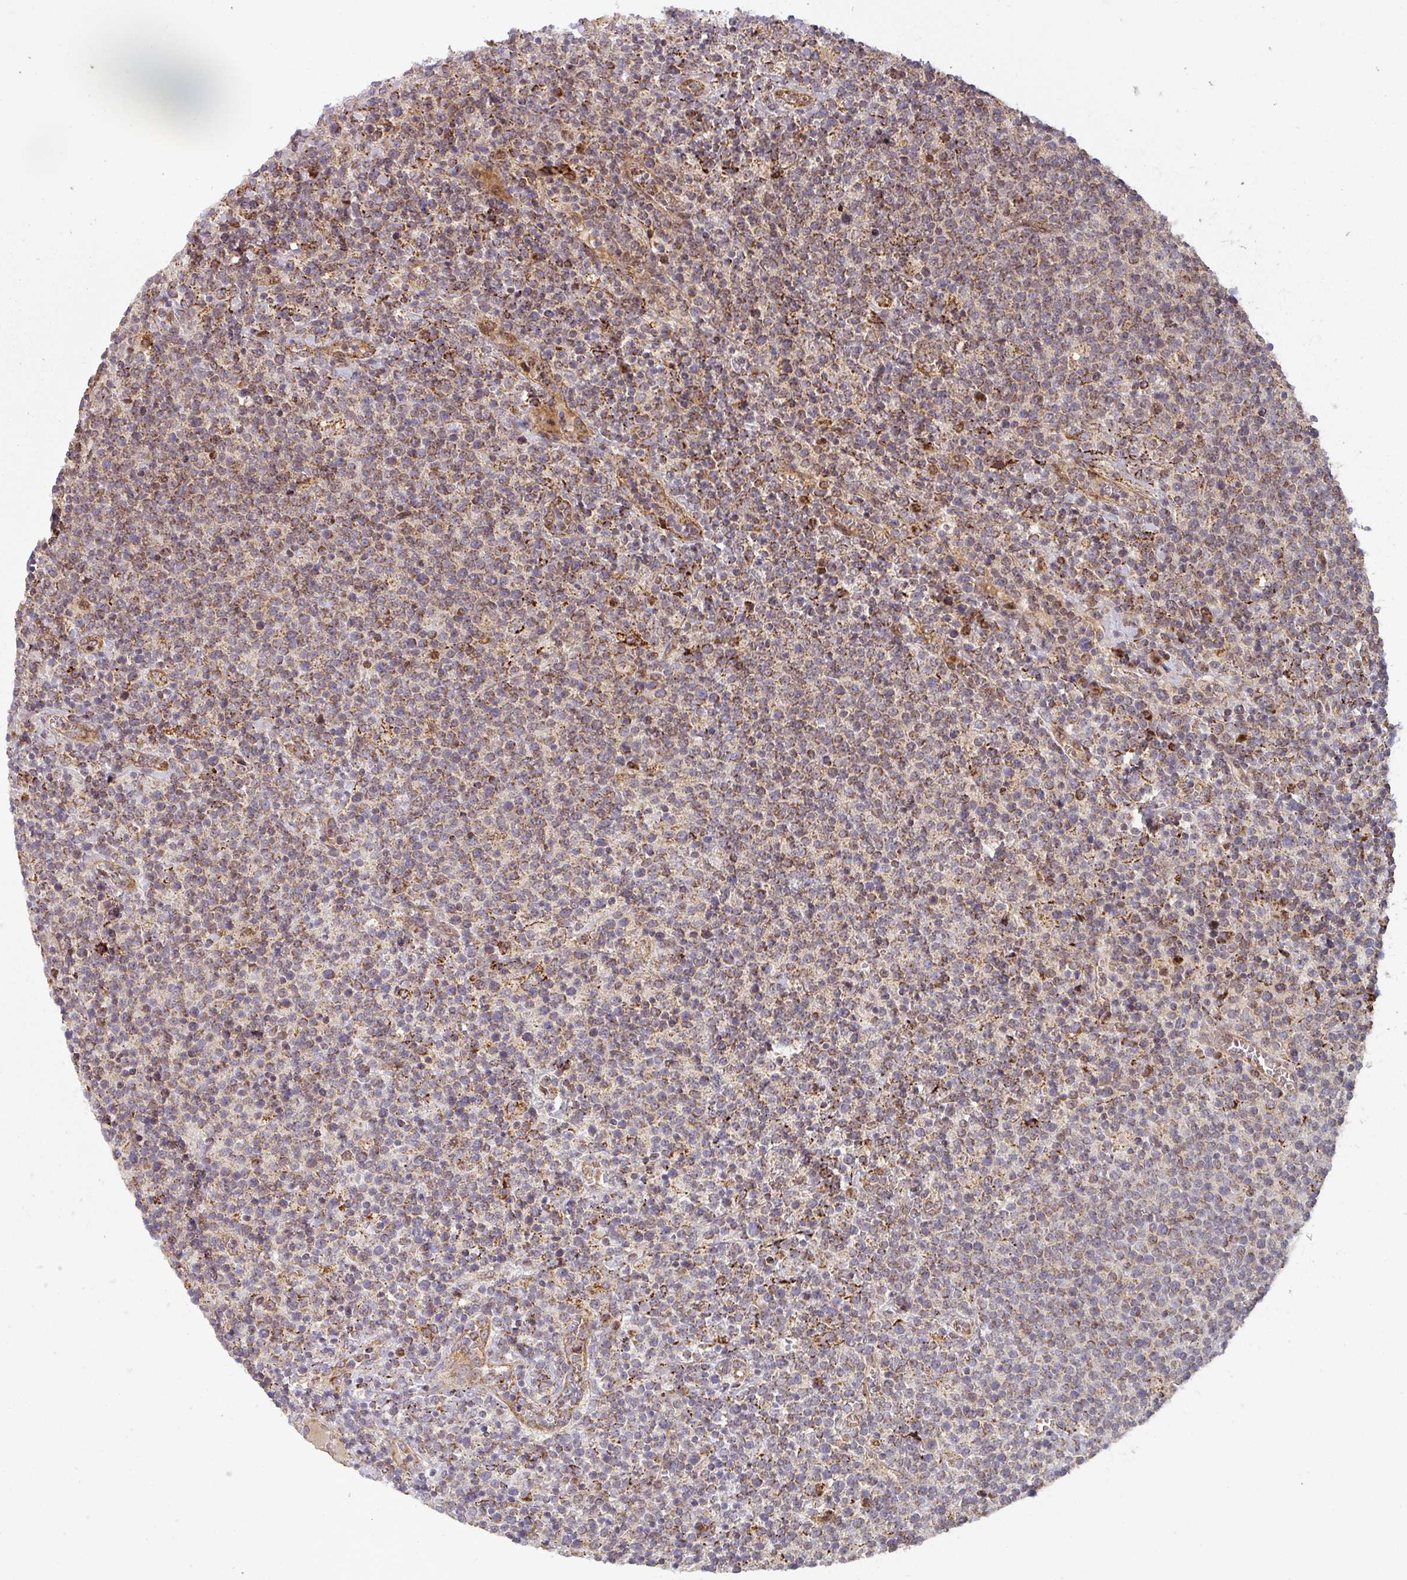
{"staining": {"intensity": "moderate", "quantity": ">75%", "location": "cytoplasmic/membranous"}, "tissue": "lymphoma", "cell_type": "Tumor cells", "image_type": "cancer", "snomed": [{"axis": "morphology", "description": "Malignant lymphoma, non-Hodgkin's type, High grade"}, {"axis": "topography", "description": "Lymph node"}], "caption": "IHC photomicrograph of neoplastic tissue: malignant lymphoma, non-Hodgkin's type (high-grade) stained using immunohistochemistry exhibits medium levels of moderate protein expression localized specifically in the cytoplasmic/membranous of tumor cells, appearing as a cytoplasmic/membranous brown color.", "gene": "GPD2", "patient": {"sex": "male", "age": 61}}